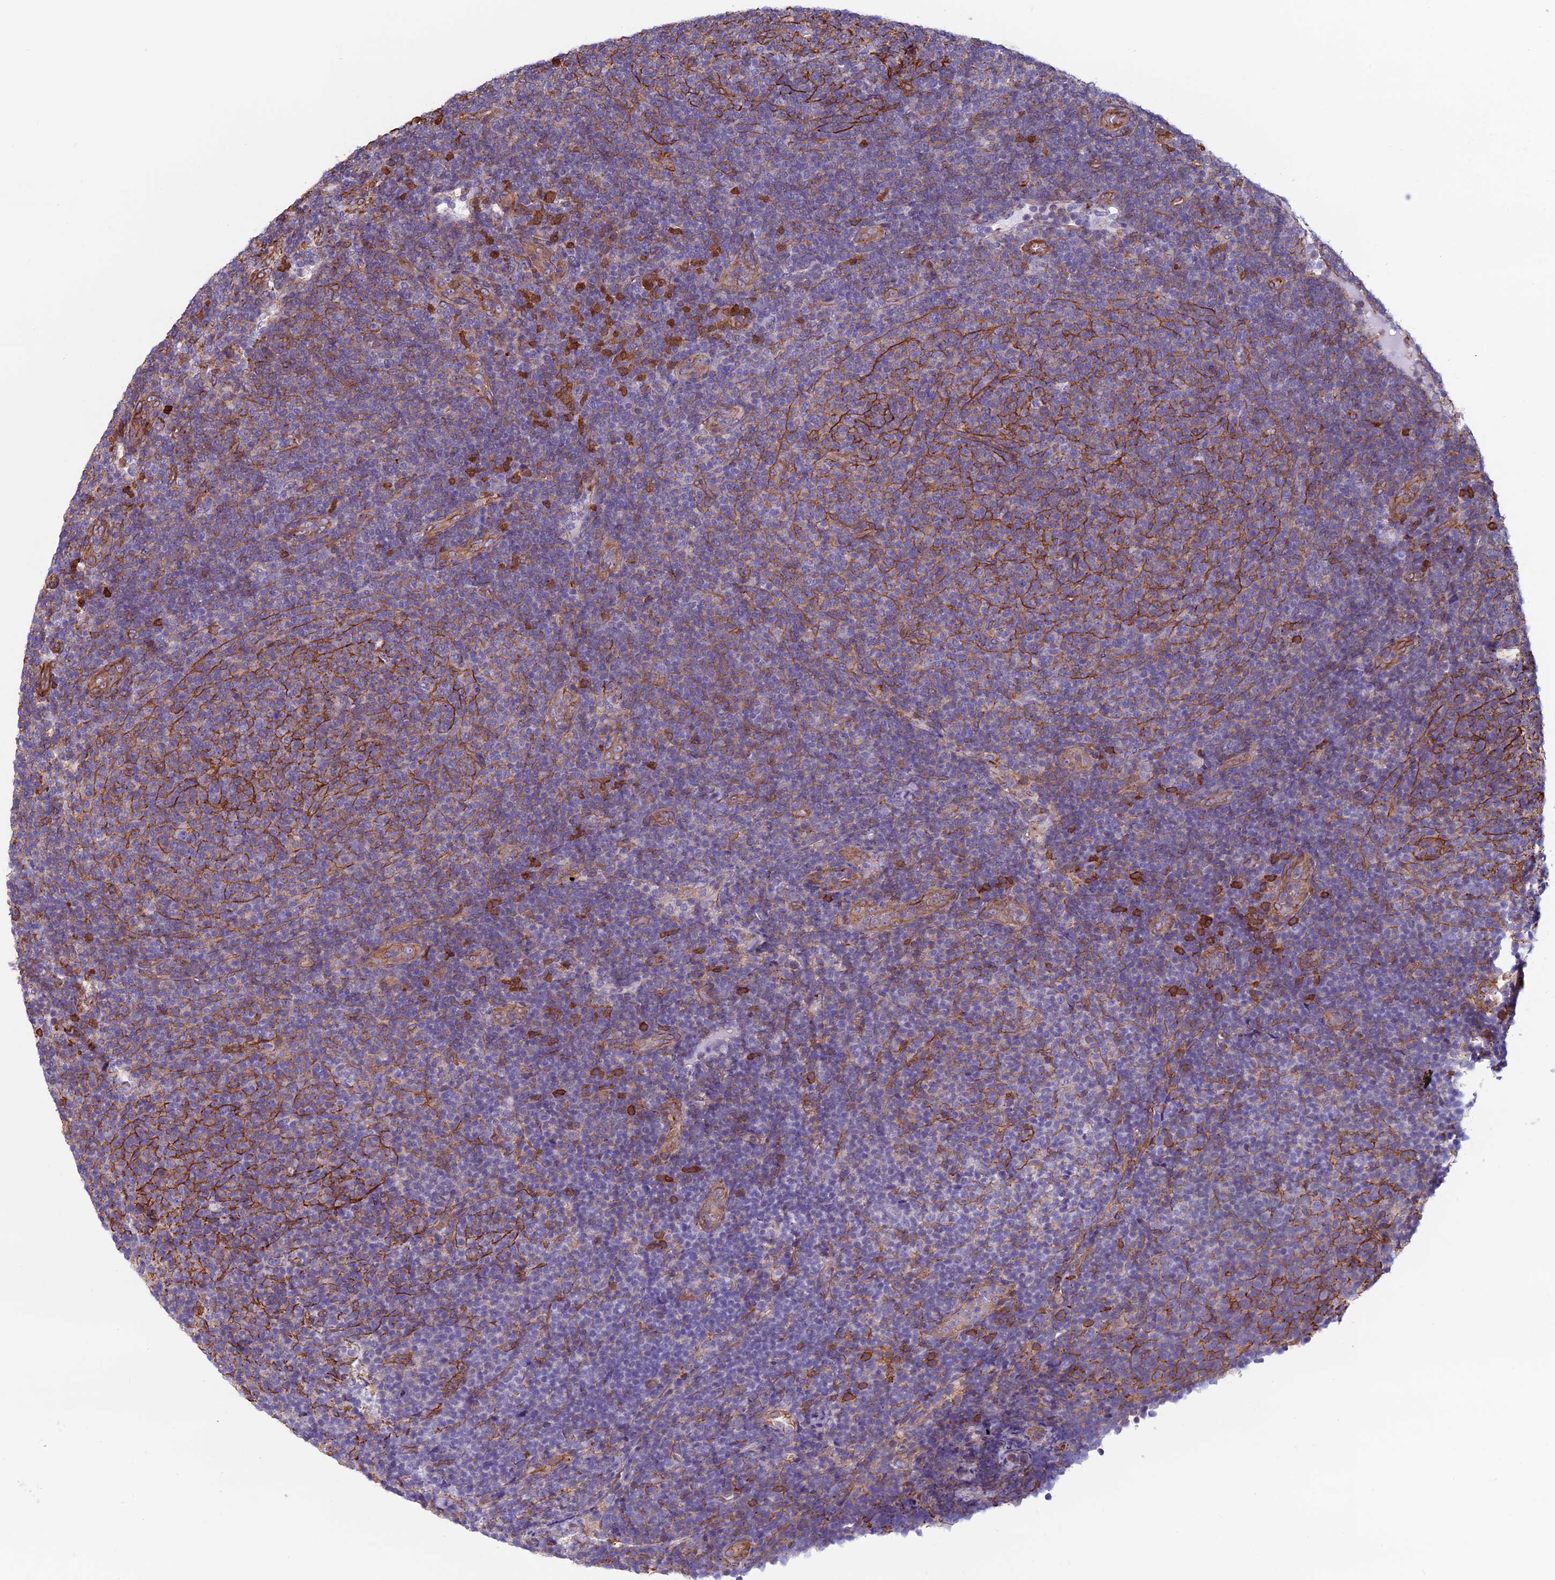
{"staining": {"intensity": "moderate", "quantity": "25%-75%", "location": "cytoplasmic/membranous"}, "tissue": "lymphoma", "cell_type": "Tumor cells", "image_type": "cancer", "snomed": [{"axis": "morphology", "description": "Malignant lymphoma, non-Hodgkin's type, Low grade"}, {"axis": "topography", "description": "Lymph node"}], "caption": "Immunohistochemical staining of malignant lymphoma, non-Hodgkin's type (low-grade) displays medium levels of moderate cytoplasmic/membranous protein staining in approximately 25%-75% of tumor cells.", "gene": "ANGPTL2", "patient": {"sex": "male", "age": 66}}